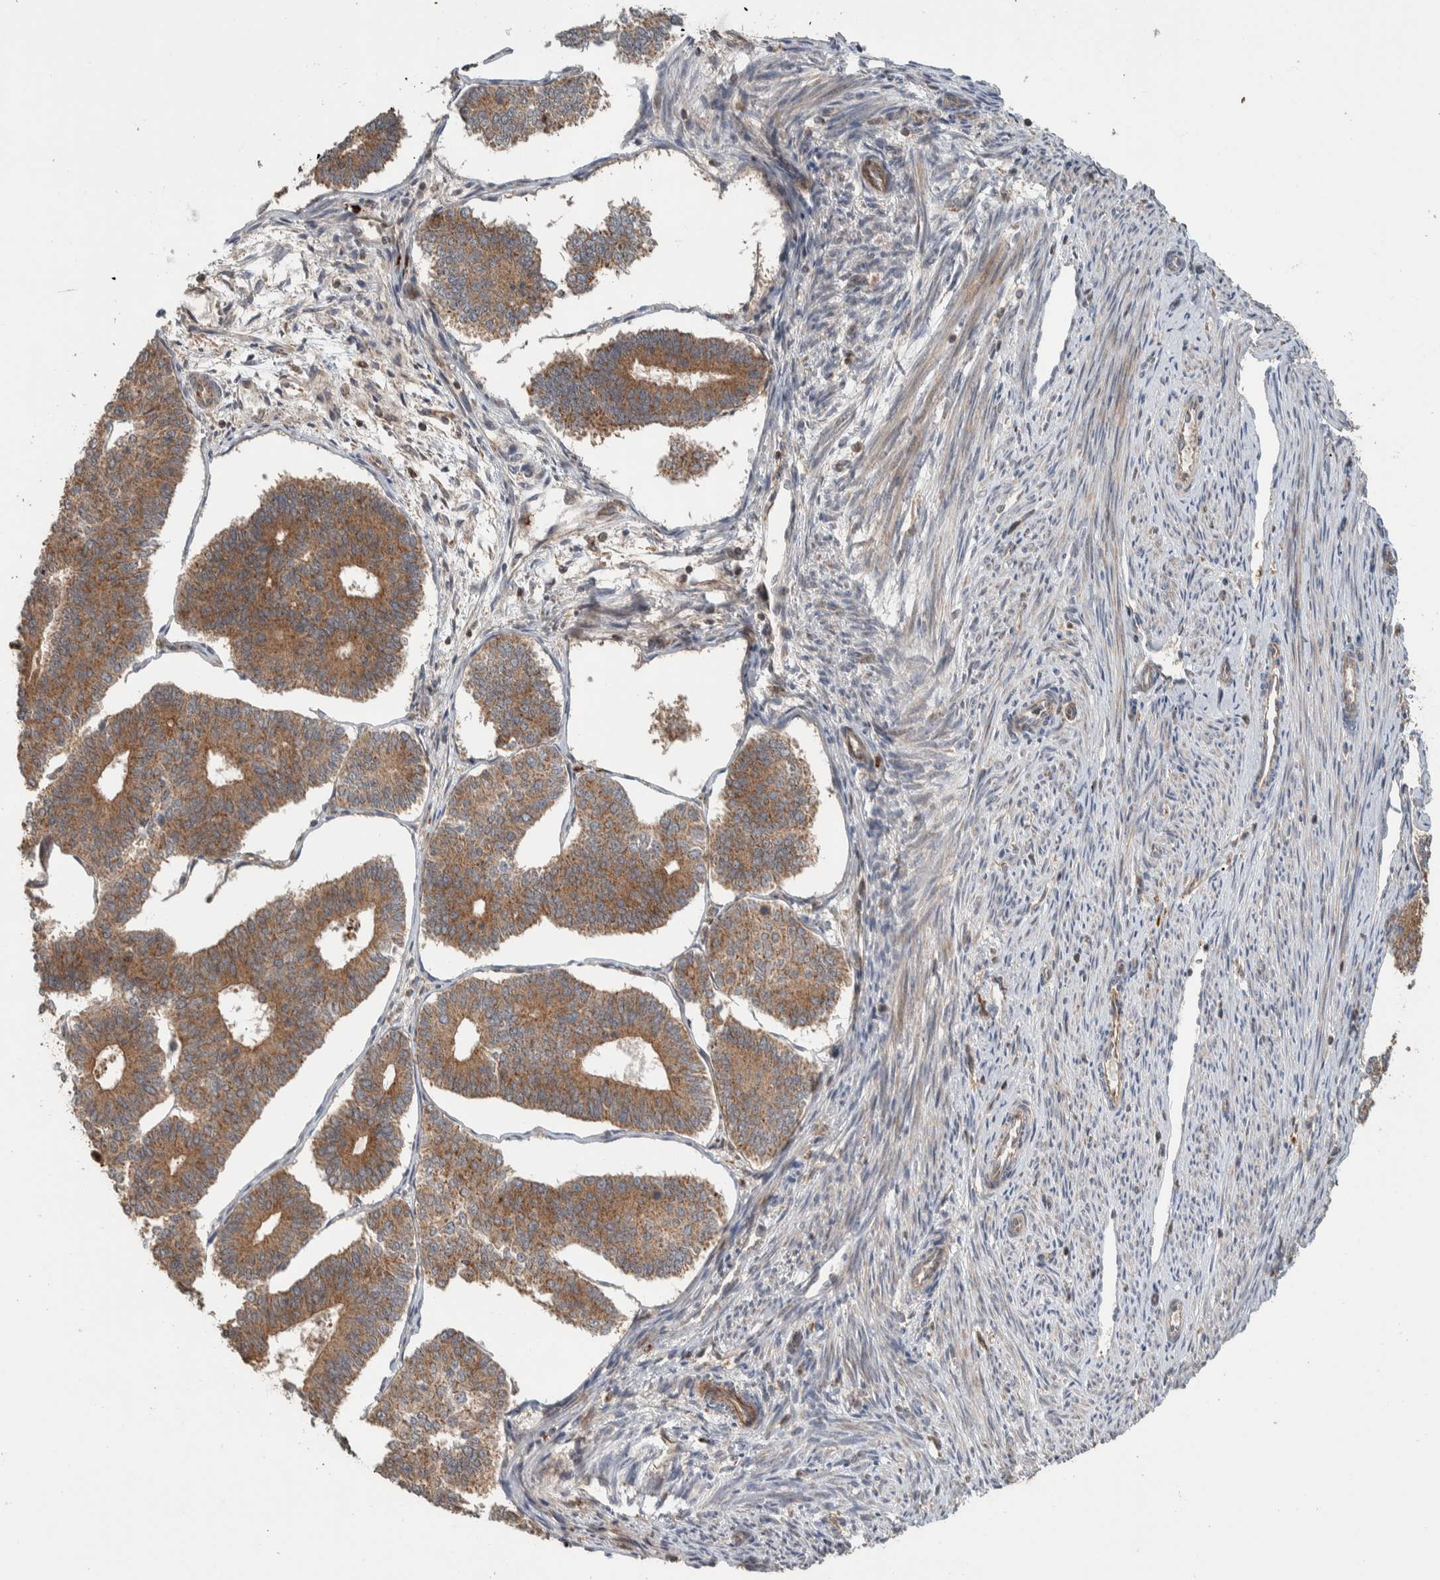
{"staining": {"intensity": "moderate", "quantity": ">75%", "location": "cytoplasmic/membranous"}, "tissue": "endometrial cancer", "cell_type": "Tumor cells", "image_type": "cancer", "snomed": [{"axis": "morphology", "description": "Adenocarcinoma, NOS"}, {"axis": "topography", "description": "Endometrium"}], "caption": "IHC (DAB (3,3'-diaminobenzidine)) staining of endometrial adenocarcinoma displays moderate cytoplasmic/membranous protein staining in approximately >75% of tumor cells.", "gene": "VPS53", "patient": {"sex": "female", "age": 70}}